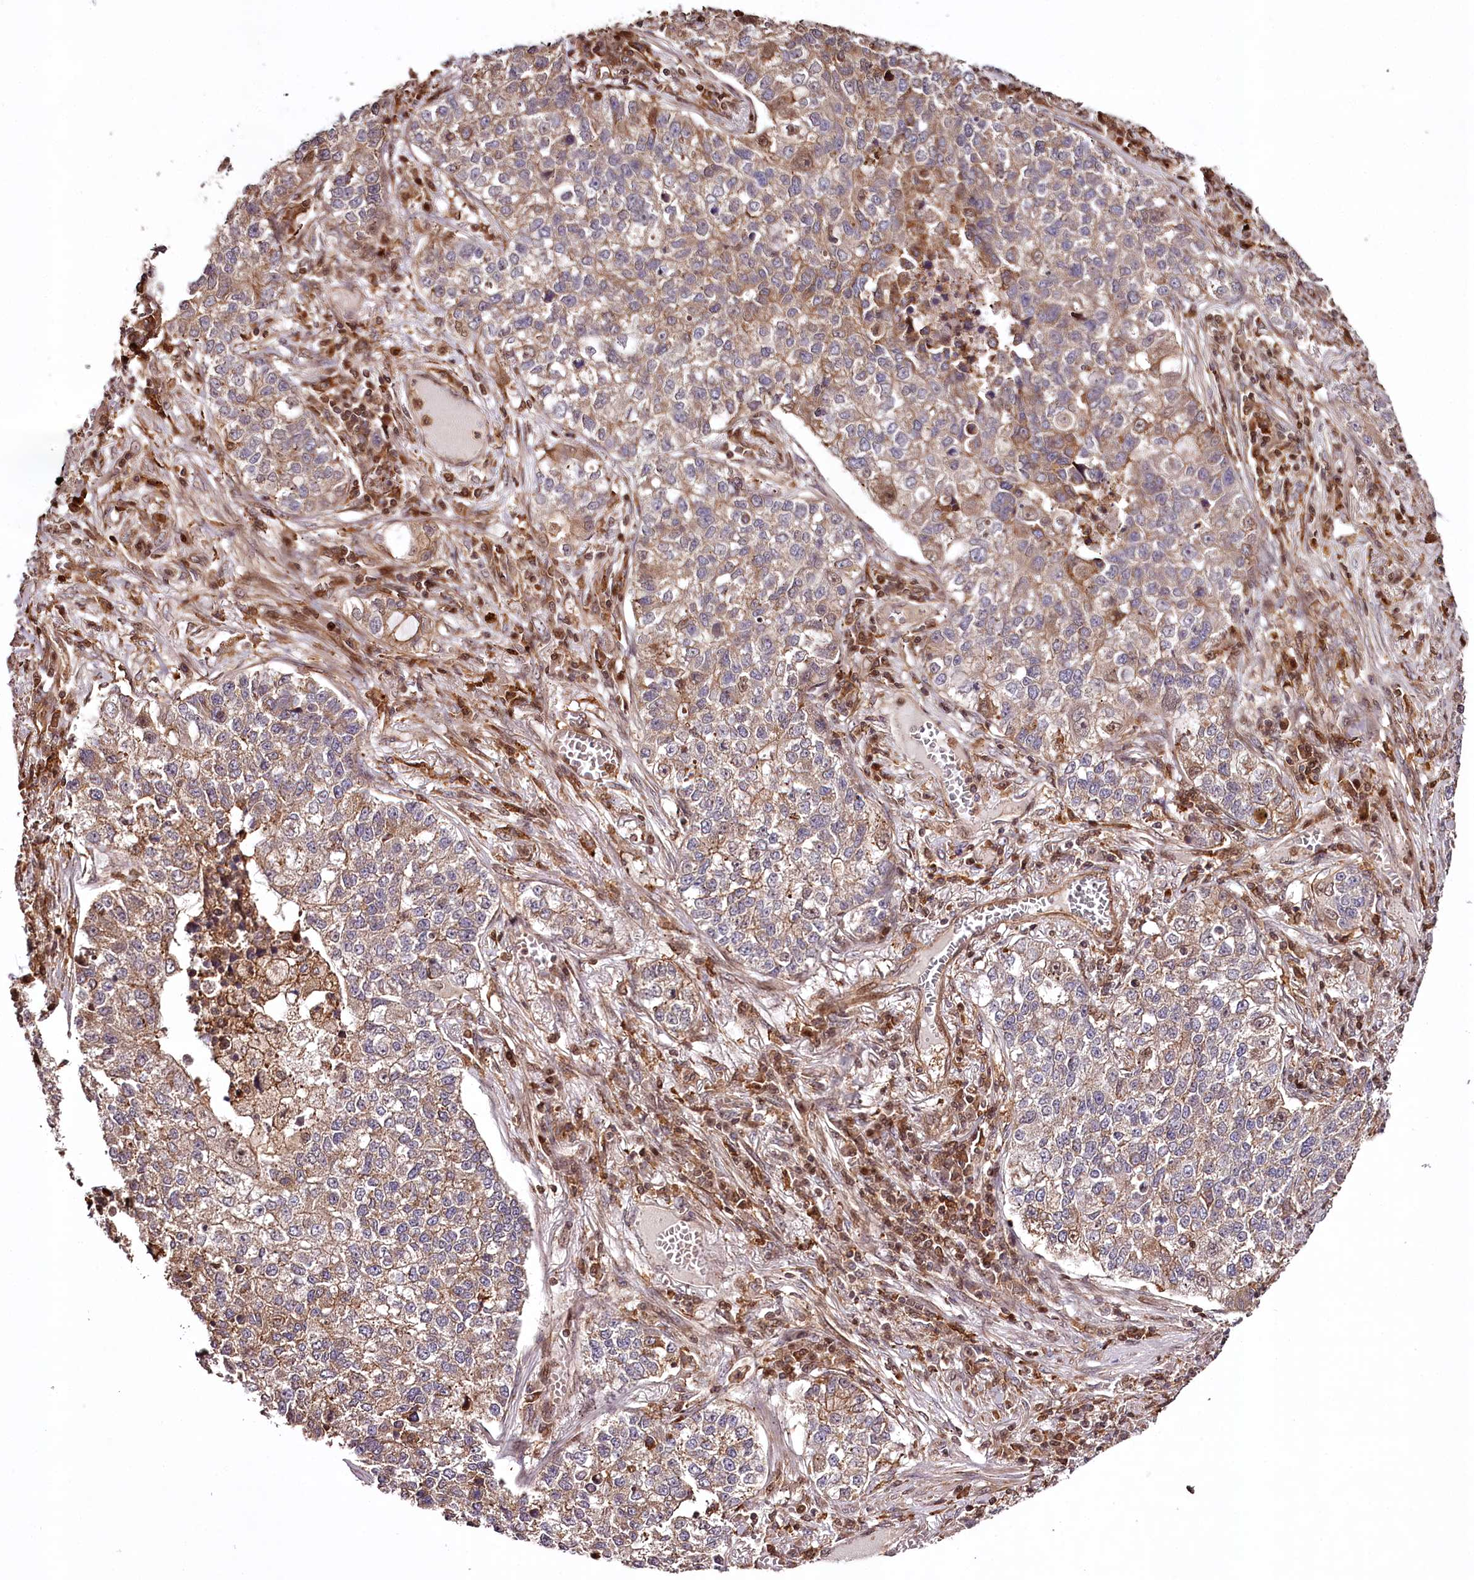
{"staining": {"intensity": "moderate", "quantity": ">75%", "location": "cytoplasmic/membranous"}, "tissue": "lung cancer", "cell_type": "Tumor cells", "image_type": "cancer", "snomed": [{"axis": "morphology", "description": "Adenocarcinoma, NOS"}, {"axis": "topography", "description": "Lung"}], "caption": "DAB immunohistochemical staining of adenocarcinoma (lung) demonstrates moderate cytoplasmic/membranous protein positivity in about >75% of tumor cells.", "gene": "KIF14", "patient": {"sex": "male", "age": 49}}